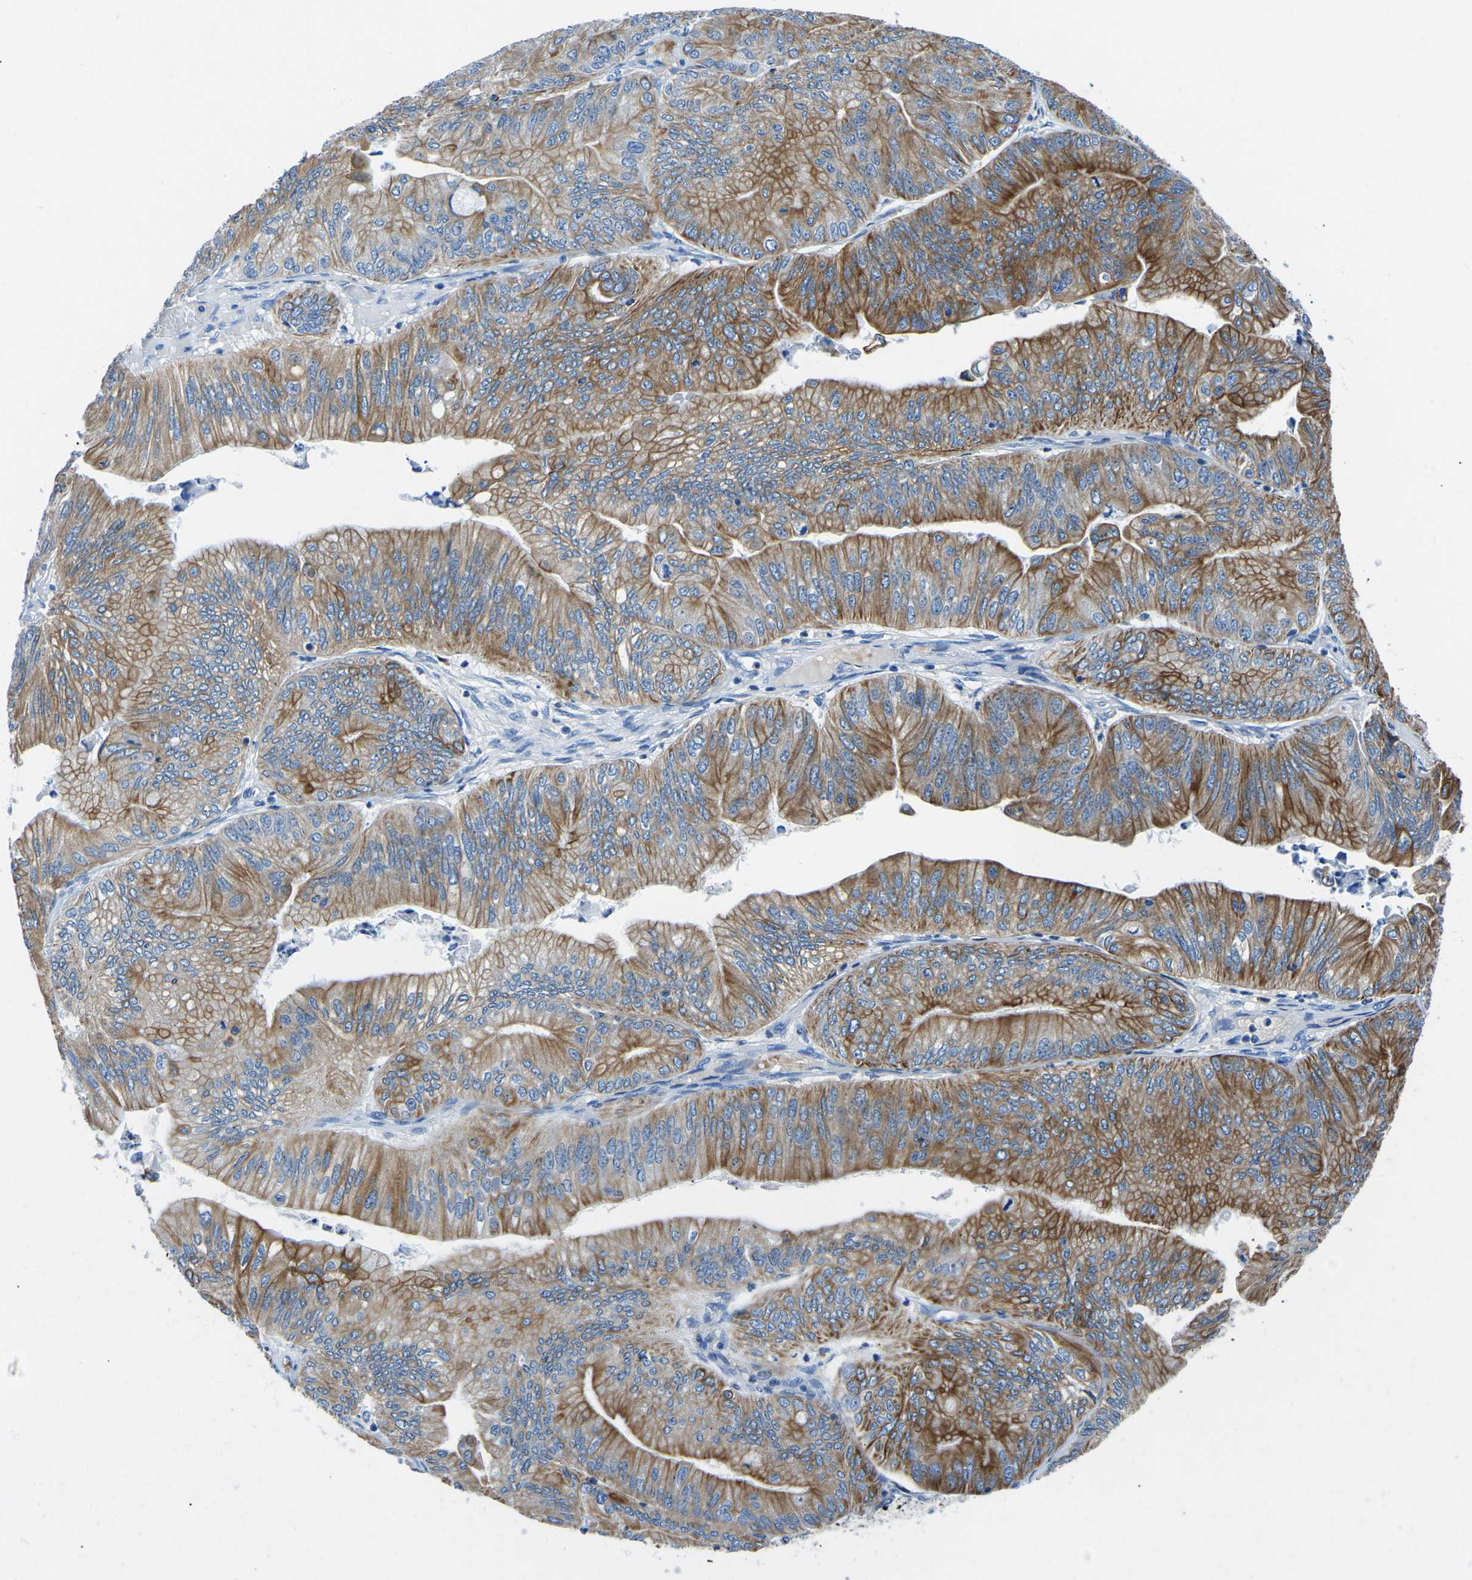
{"staining": {"intensity": "moderate", "quantity": ">75%", "location": "cytoplasmic/membranous"}, "tissue": "ovarian cancer", "cell_type": "Tumor cells", "image_type": "cancer", "snomed": [{"axis": "morphology", "description": "Cystadenocarcinoma, mucinous, NOS"}, {"axis": "topography", "description": "Ovary"}], "caption": "Protein staining of ovarian mucinous cystadenocarcinoma tissue shows moderate cytoplasmic/membranous positivity in about >75% of tumor cells.", "gene": "TM6SF1", "patient": {"sex": "female", "age": 61}}